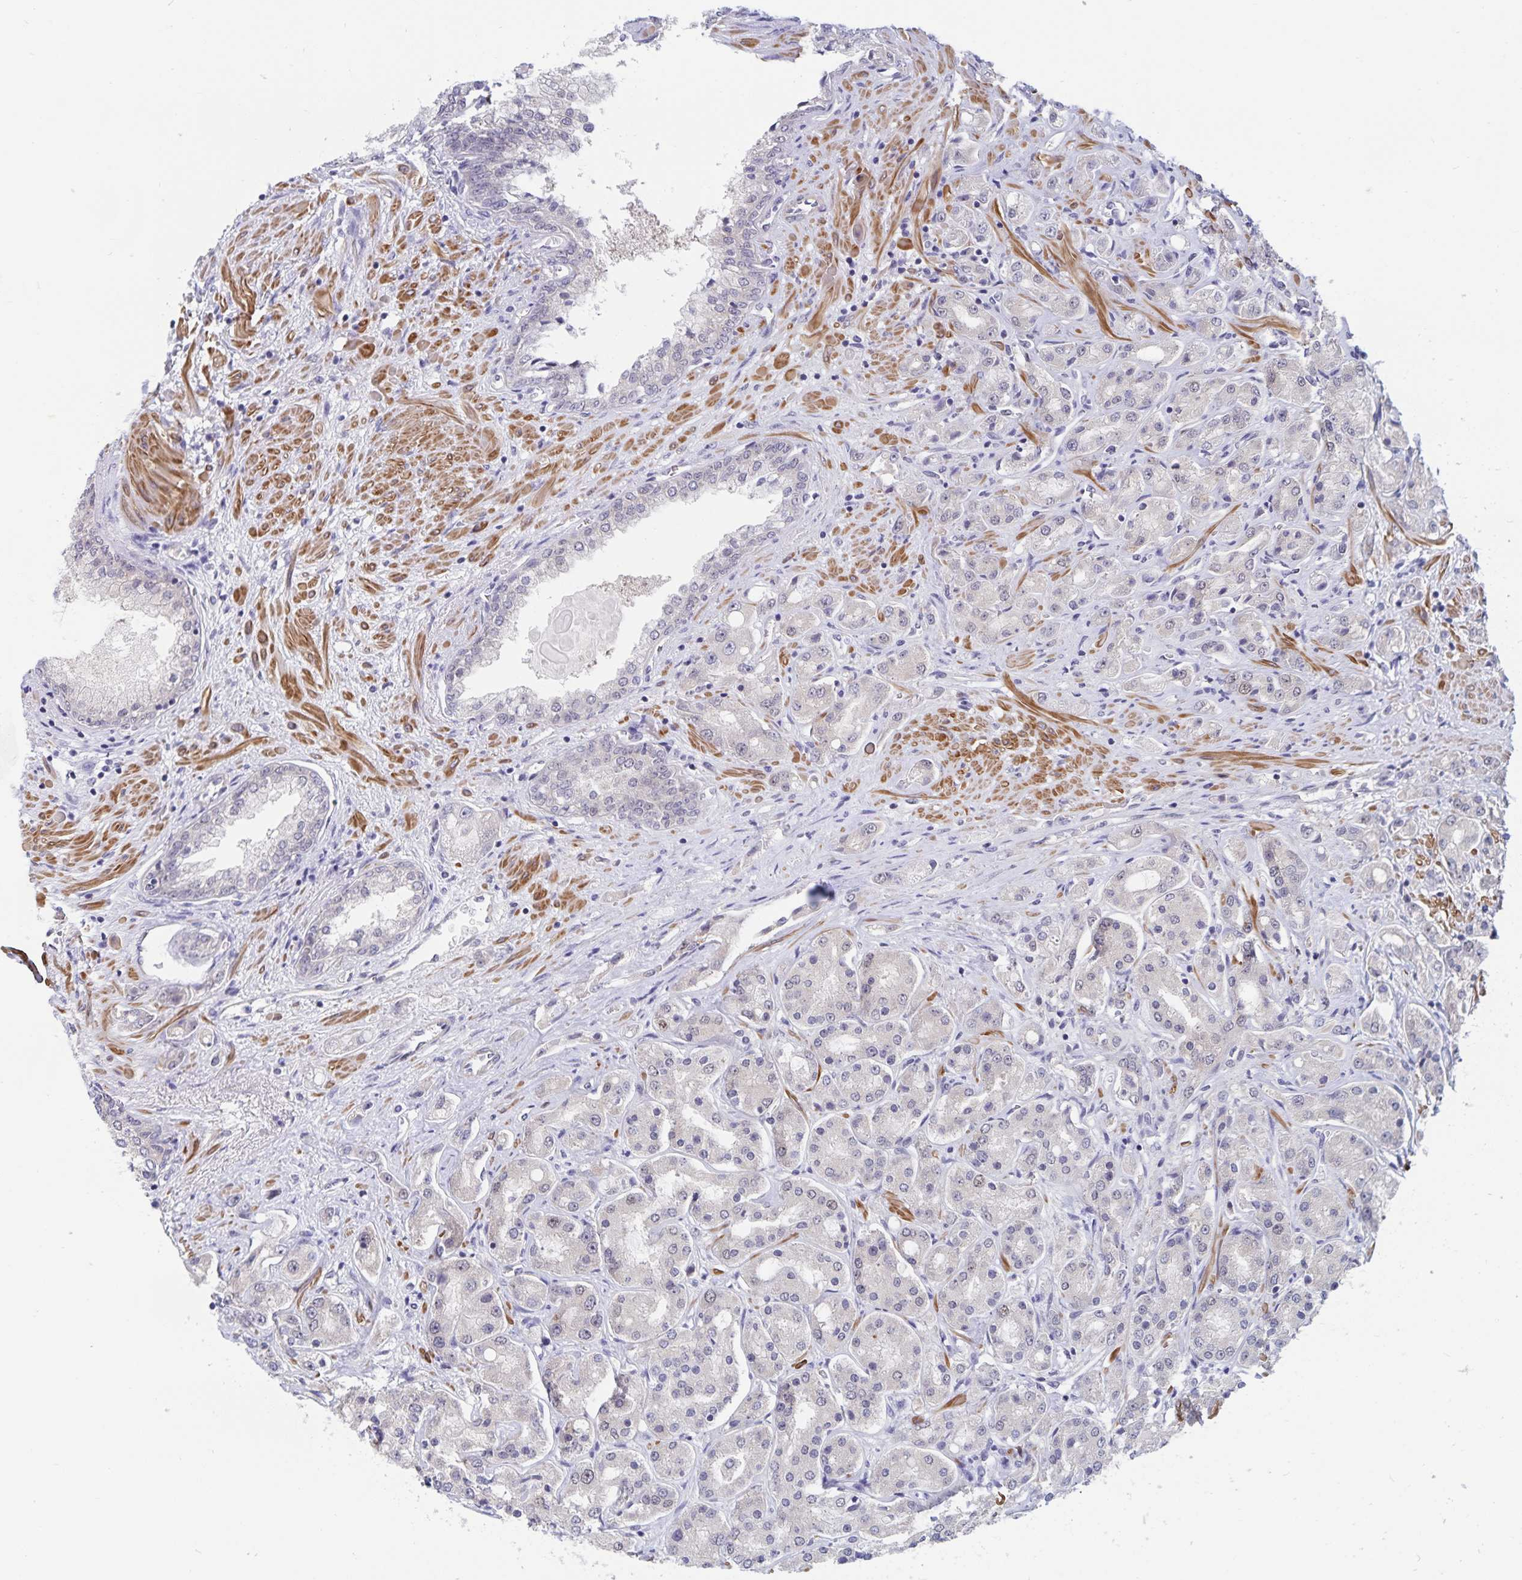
{"staining": {"intensity": "negative", "quantity": "none", "location": "none"}, "tissue": "prostate cancer", "cell_type": "Tumor cells", "image_type": "cancer", "snomed": [{"axis": "morphology", "description": "Adenocarcinoma, High grade"}, {"axis": "topography", "description": "Prostate"}], "caption": "DAB immunohistochemical staining of prostate high-grade adenocarcinoma shows no significant staining in tumor cells.", "gene": "BAG6", "patient": {"sex": "male", "age": 67}}